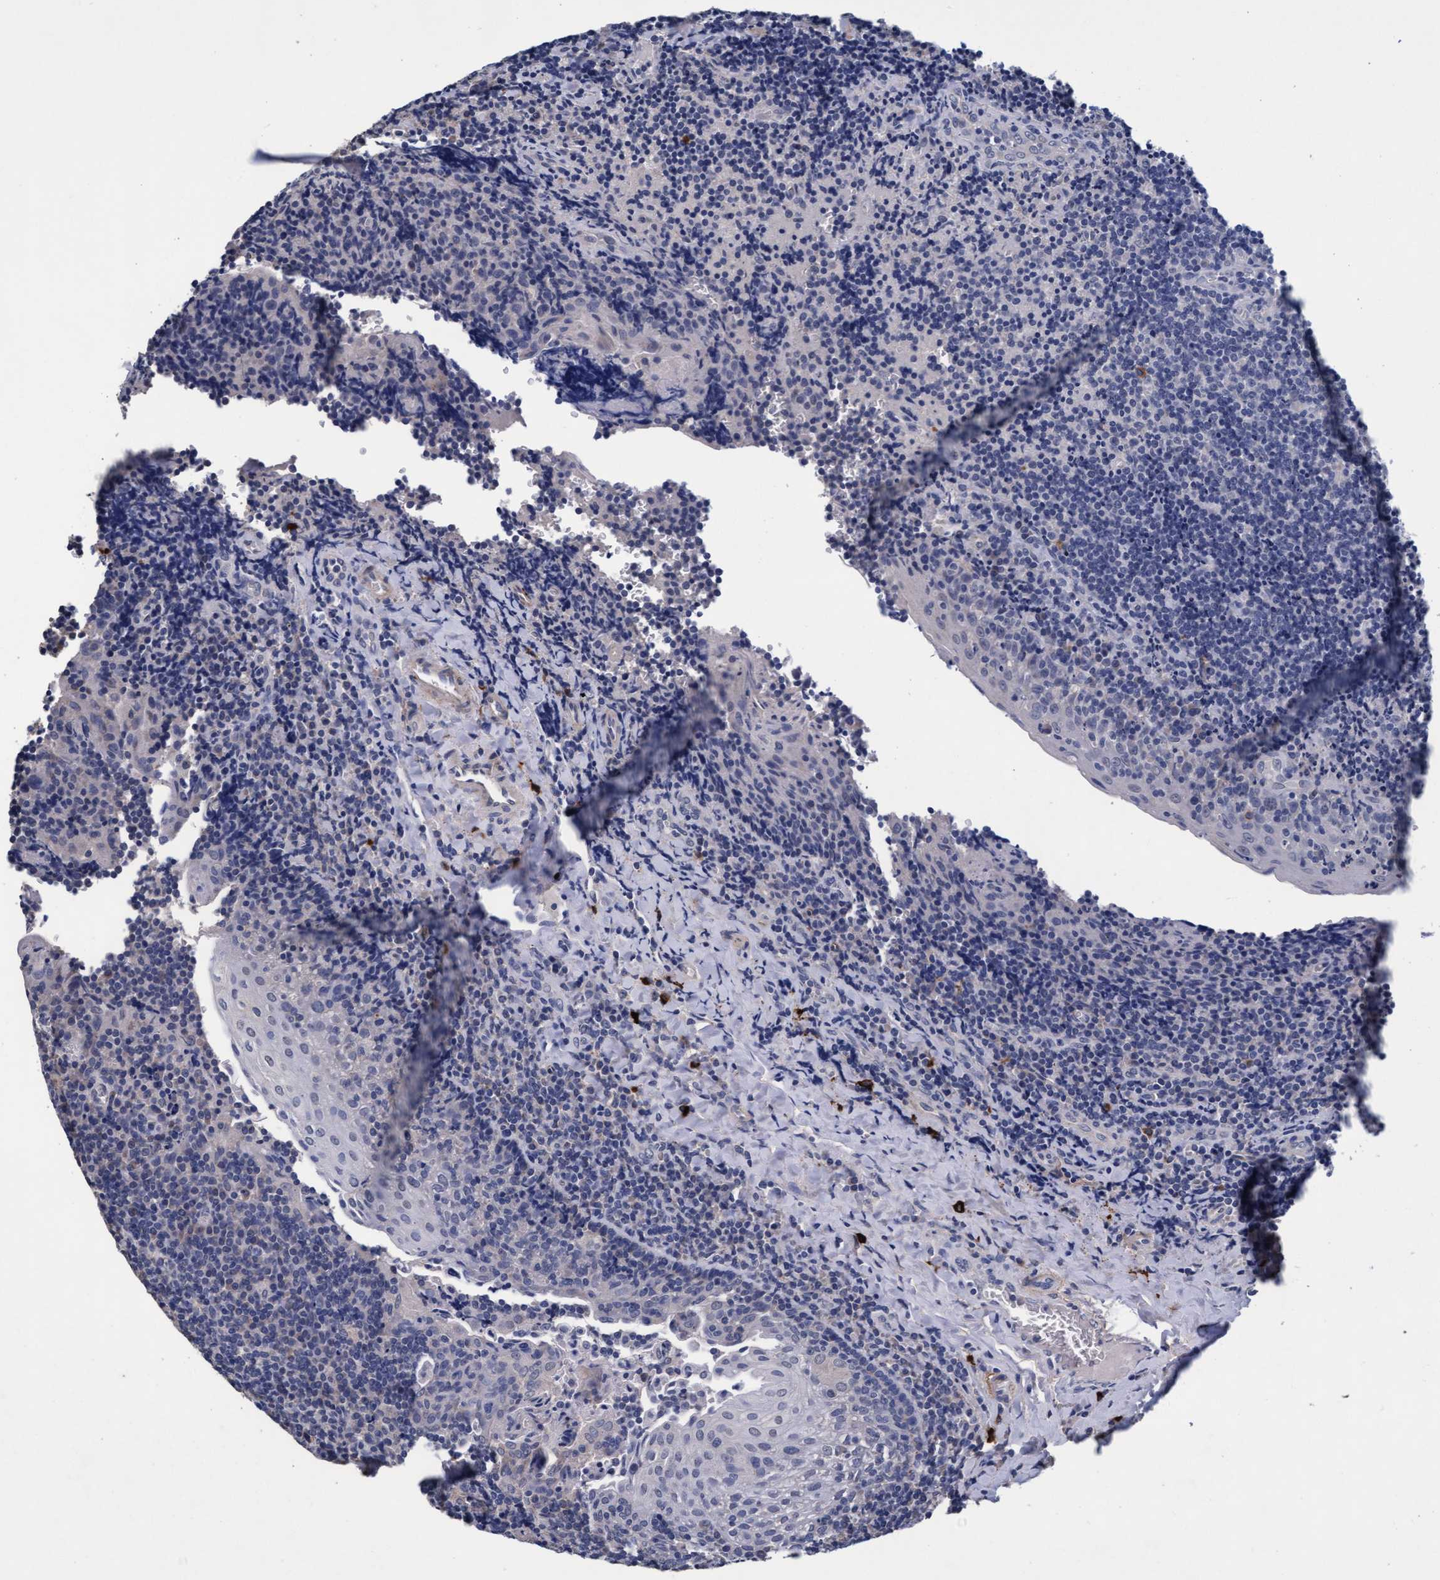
{"staining": {"intensity": "negative", "quantity": "none", "location": "none"}, "tissue": "tonsil", "cell_type": "Germinal center cells", "image_type": "normal", "snomed": [{"axis": "morphology", "description": "Normal tissue, NOS"}, {"axis": "morphology", "description": "Inflammation, NOS"}, {"axis": "topography", "description": "Tonsil"}], "caption": "Immunohistochemistry (IHC) image of unremarkable tonsil stained for a protein (brown), which demonstrates no positivity in germinal center cells.", "gene": "CPQ", "patient": {"sex": "female", "age": 31}}